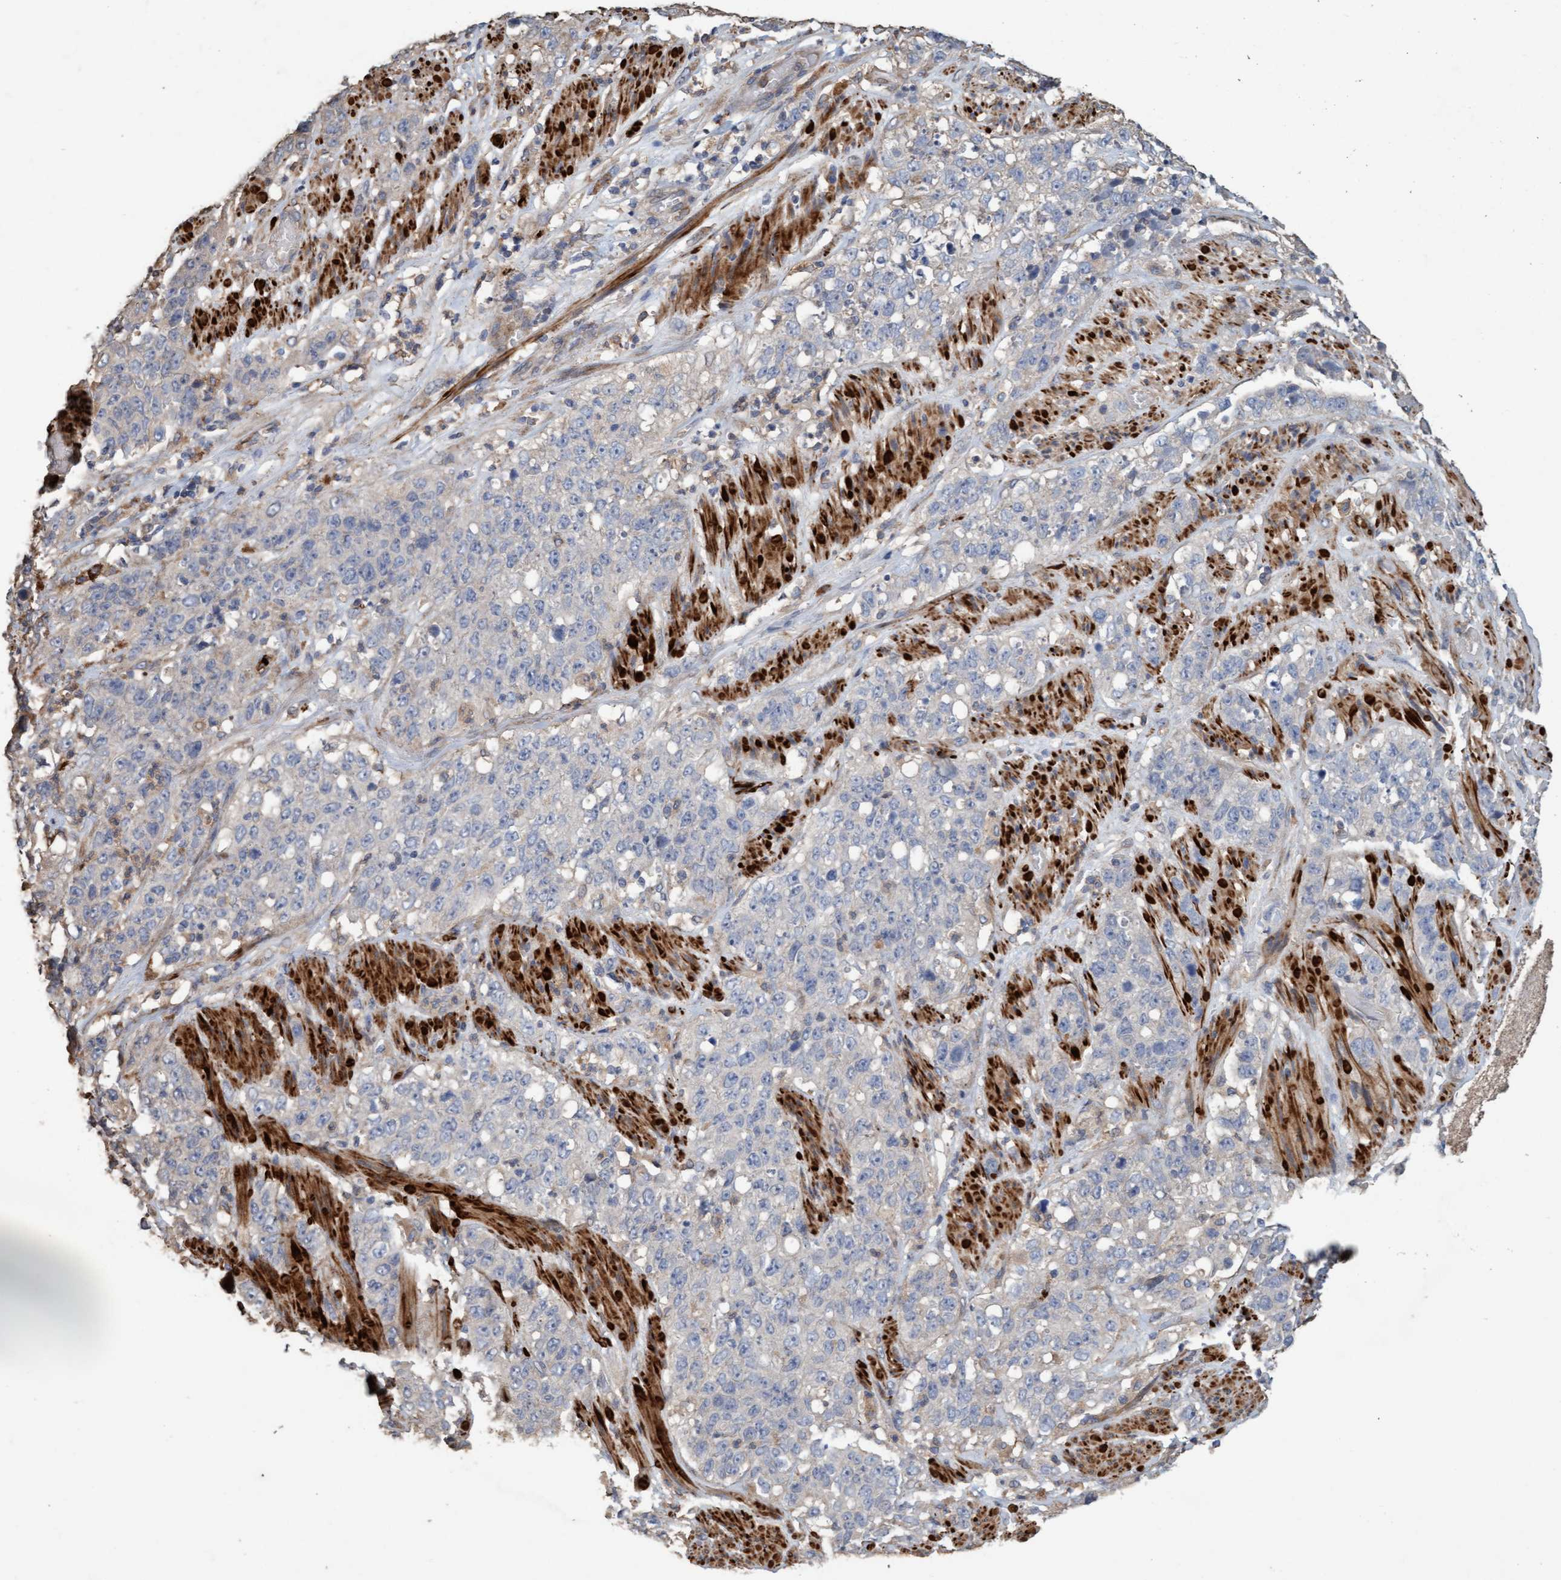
{"staining": {"intensity": "negative", "quantity": "none", "location": "none"}, "tissue": "stomach cancer", "cell_type": "Tumor cells", "image_type": "cancer", "snomed": [{"axis": "morphology", "description": "Adenocarcinoma, NOS"}, {"axis": "topography", "description": "Stomach"}], "caption": "Protein analysis of stomach cancer reveals no significant expression in tumor cells.", "gene": "LONRF1", "patient": {"sex": "male", "age": 48}}